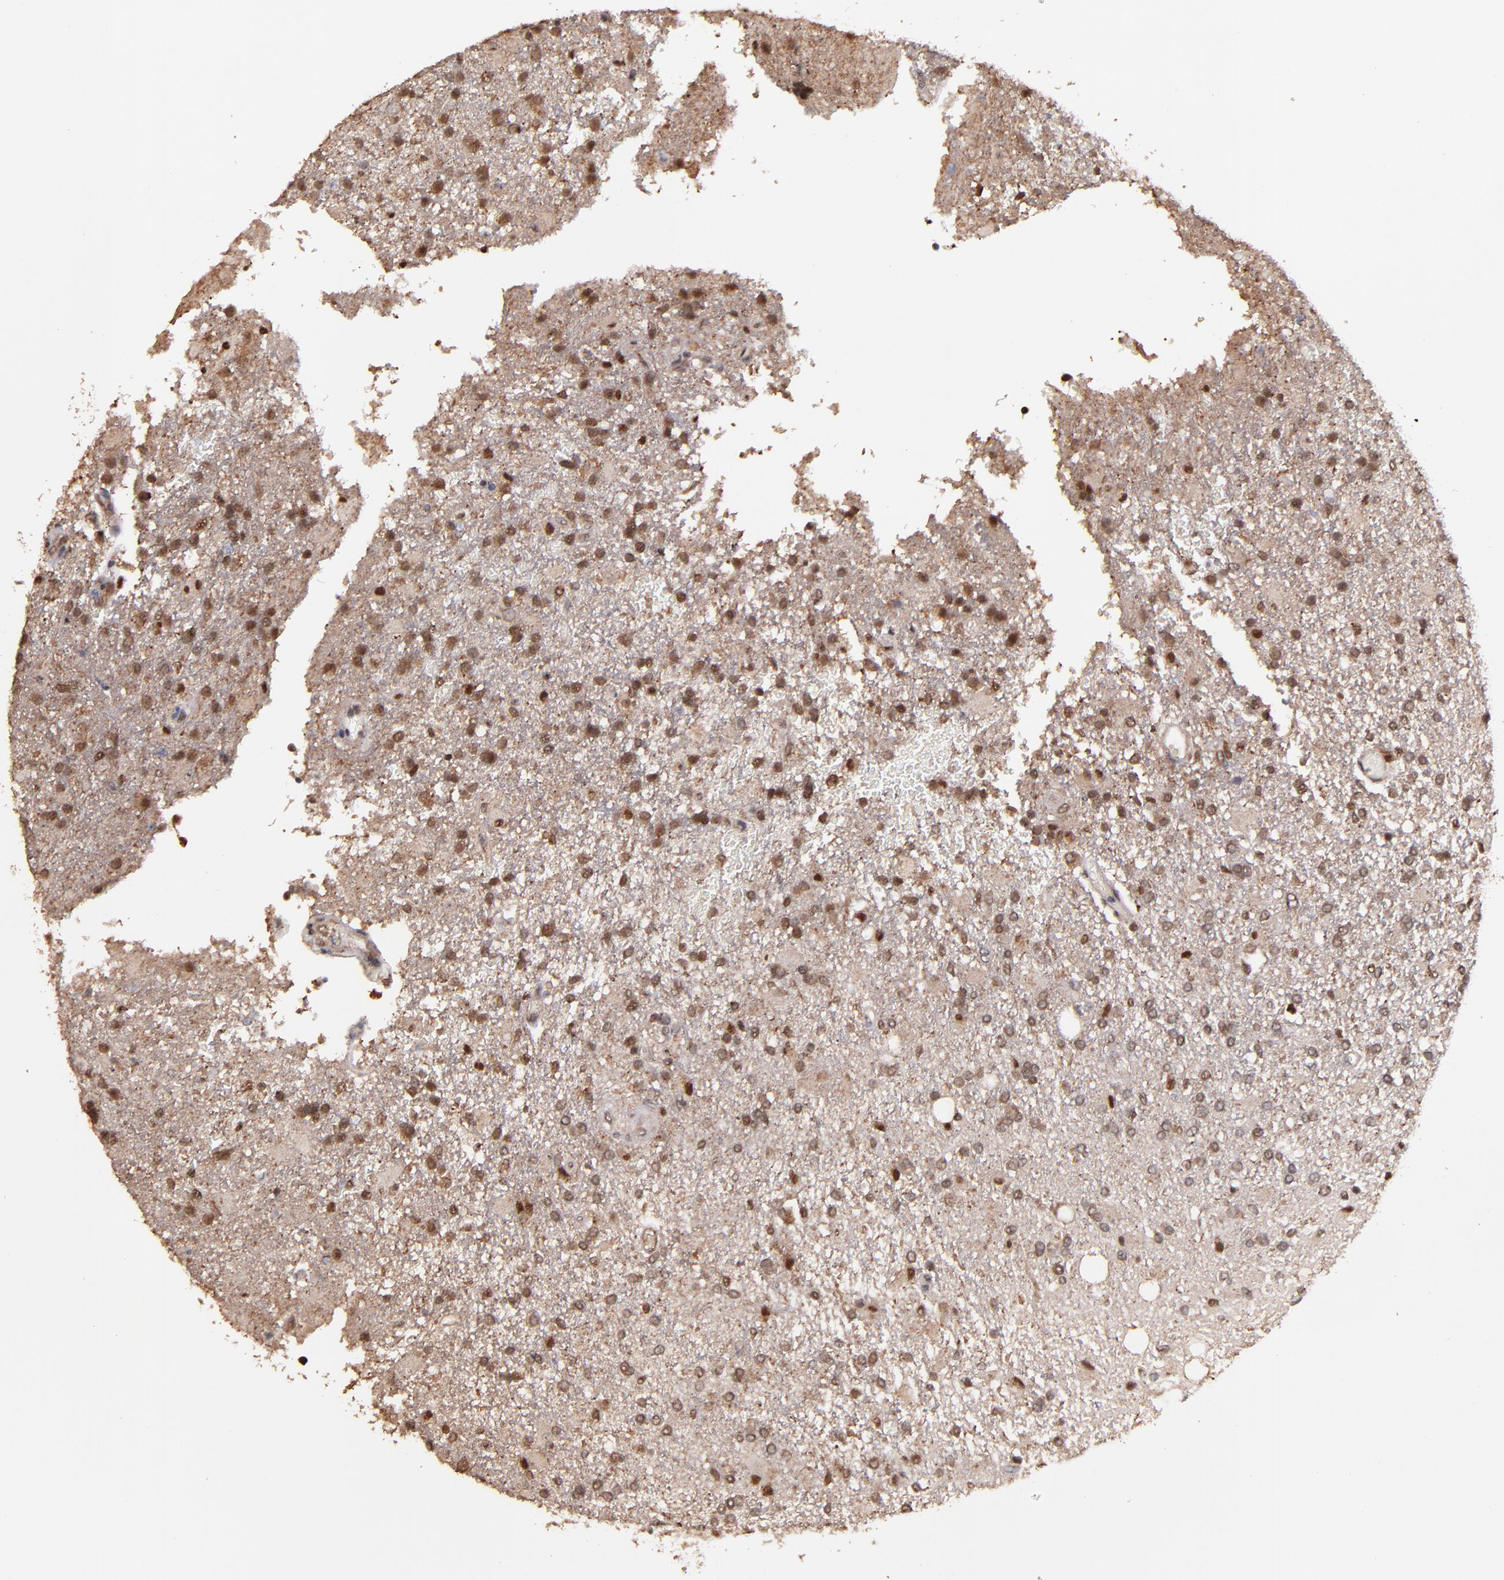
{"staining": {"intensity": "moderate", "quantity": ">75%", "location": "nuclear"}, "tissue": "glioma", "cell_type": "Tumor cells", "image_type": "cancer", "snomed": [{"axis": "morphology", "description": "Glioma, malignant, High grade"}, {"axis": "topography", "description": "Cerebral cortex"}], "caption": "Approximately >75% of tumor cells in human malignant glioma (high-grade) demonstrate moderate nuclear protein staining as visualized by brown immunohistochemical staining.", "gene": "EAPP", "patient": {"sex": "male", "age": 79}}